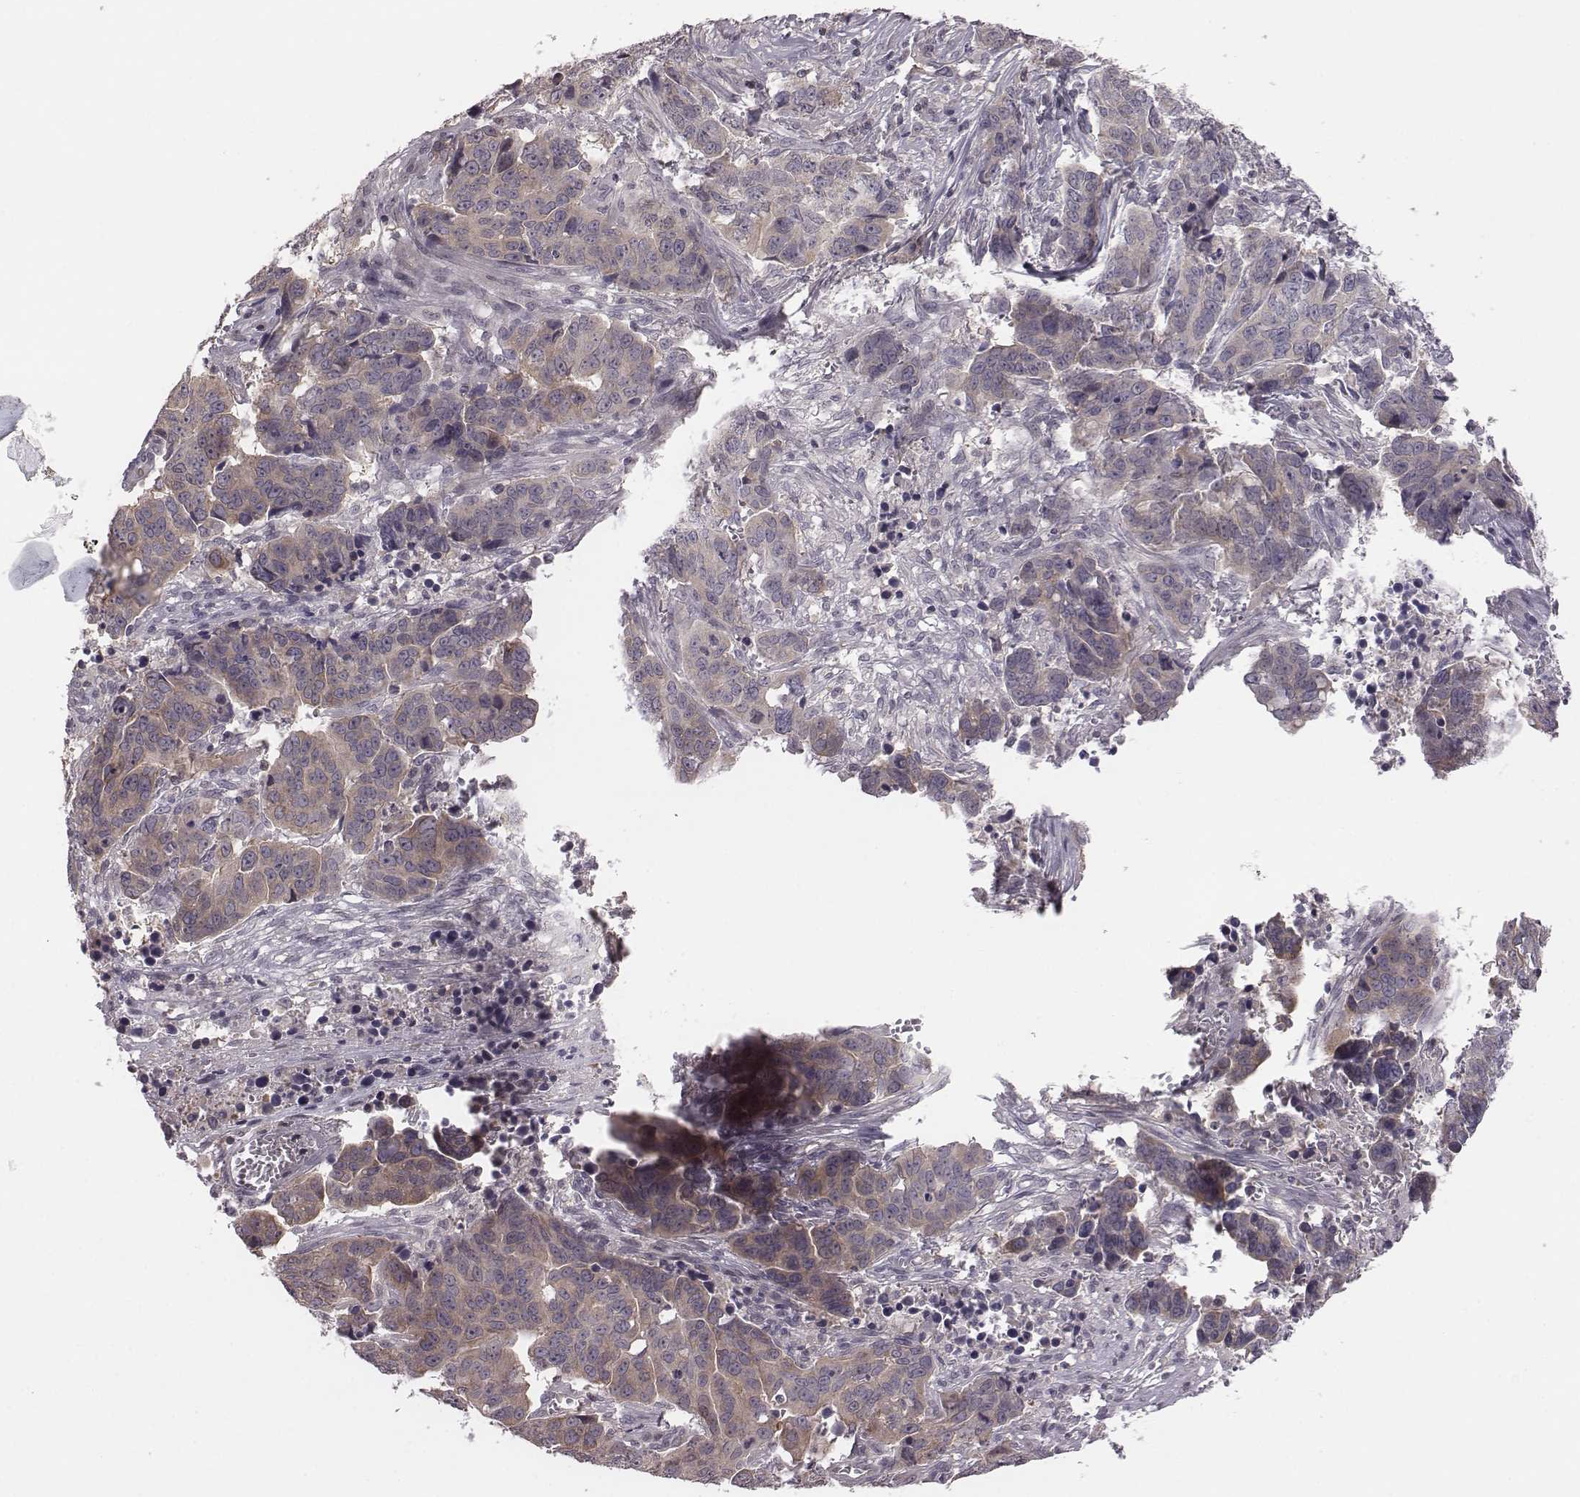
{"staining": {"intensity": "weak", "quantity": ">75%", "location": "cytoplasmic/membranous"}, "tissue": "ovarian cancer", "cell_type": "Tumor cells", "image_type": "cancer", "snomed": [{"axis": "morphology", "description": "Carcinoma, endometroid"}, {"axis": "topography", "description": "Ovary"}], "caption": "Approximately >75% of tumor cells in endometroid carcinoma (ovarian) demonstrate weak cytoplasmic/membranous protein expression as visualized by brown immunohistochemical staining.", "gene": "BICDL1", "patient": {"sex": "female", "age": 78}}